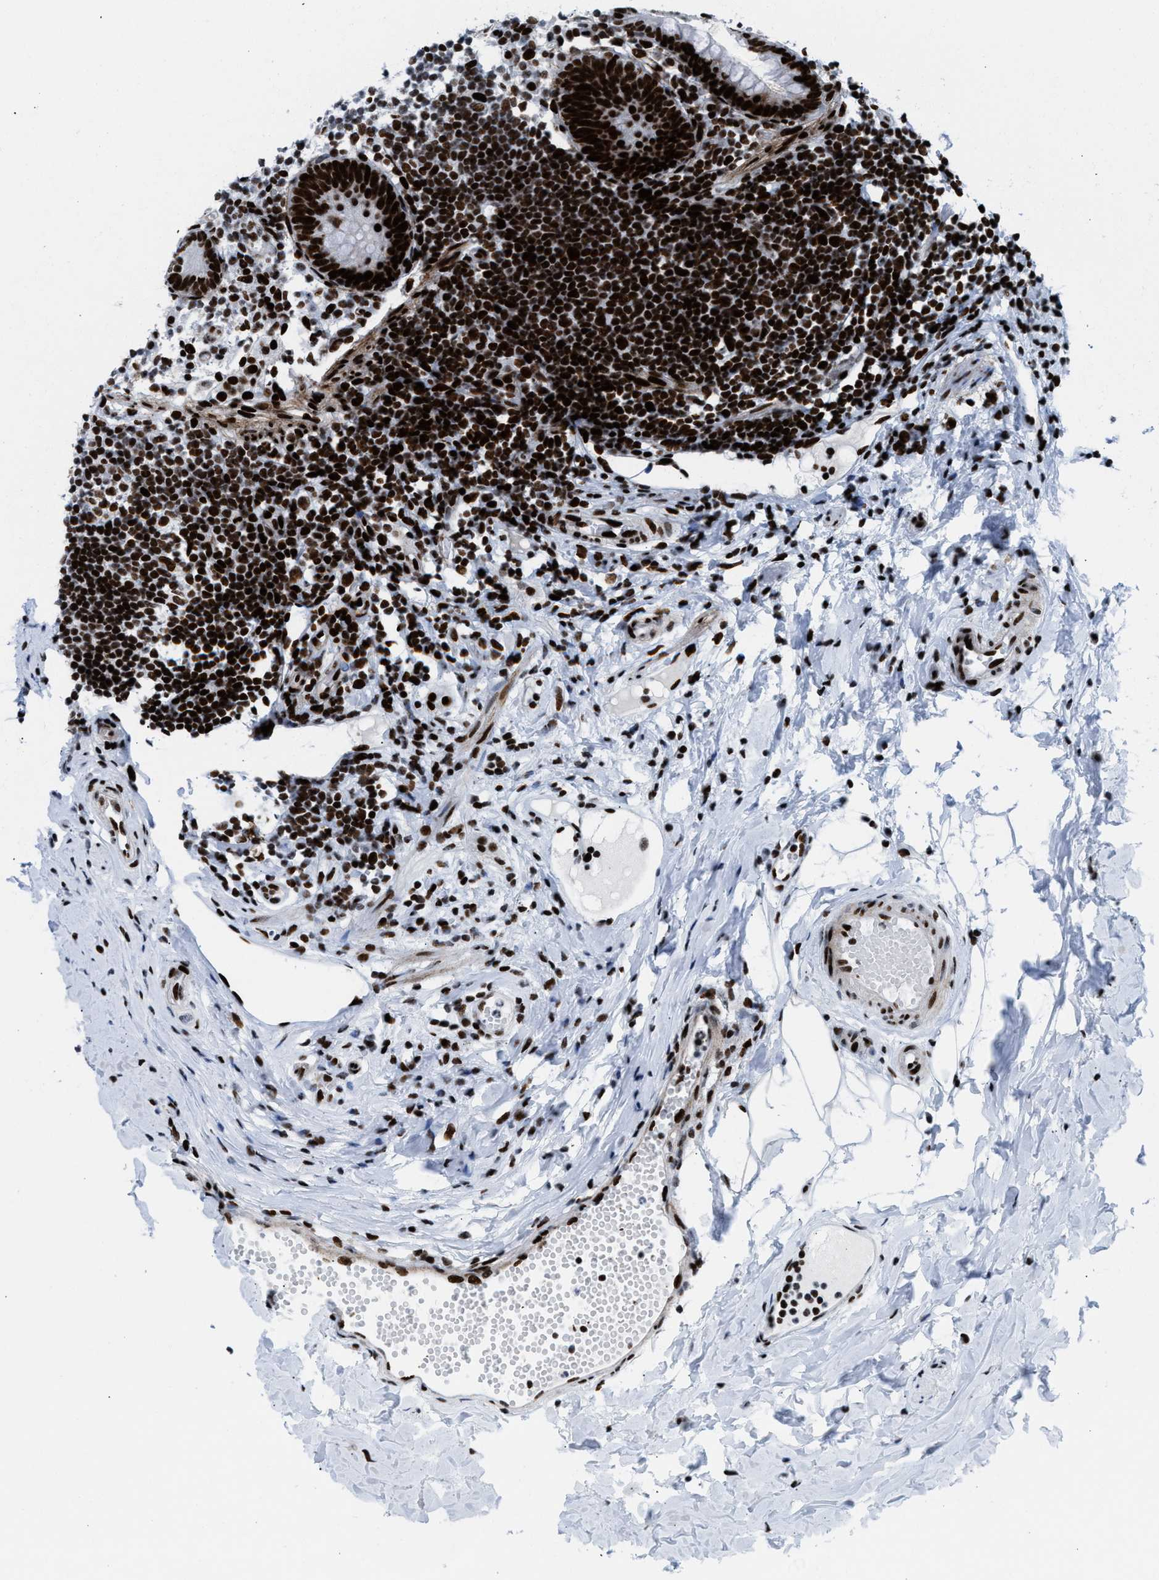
{"staining": {"intensity": "strong", "quantity": ">75%", "location": "nuclear"}, "tissue": "appendix", "cell_type": "Glandular cells", "image_type": "normal", "snomed": [{"axis": "morphology", "description": "Normal tissue, NOS"}, {"axis": "topography", "description": "Appendix"}], "caption": "Appendix stained with DAB immunohistochemistry exhibits high levels of strong nuclear staining in about >75% of glandular cells. (DAB = brown stain, brightfield microscopy at high magnification).", "gene": "NONO", "patient": {"sex": "female", "age": 20}}